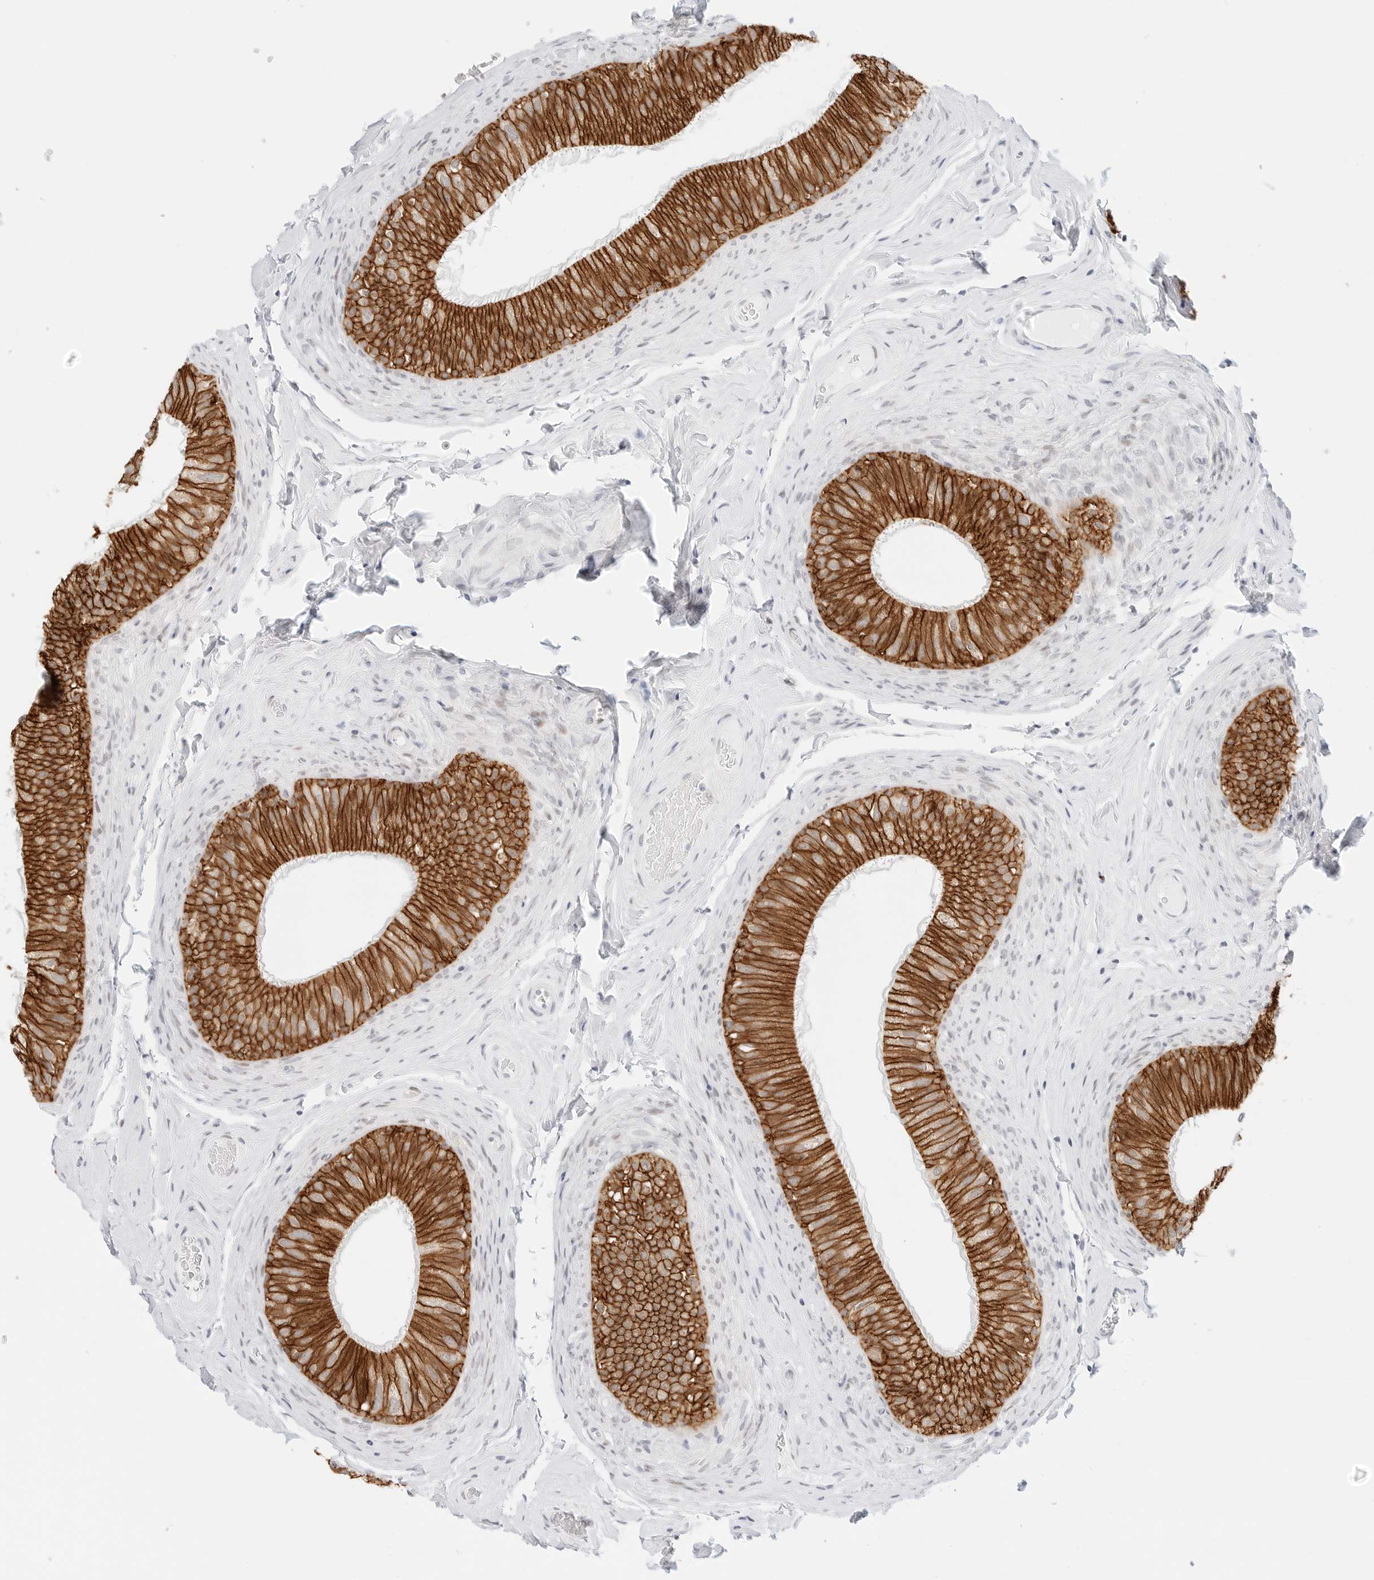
{"staining": {"intensity": "strong", "quantity": ">75%", "location": "cytoplasmic/membranous"}, "tissue": "epididymis", "cell_type": "Glandular cells", "image_type": "normal", "snomed": [{"axis": "morphology", "description": "Normal tissue, NOS"}, {"axis": "topography", "description": "Epididymis"}], "caption": "DAB immunohistochemical staining of benign human epididymis demonstrates strong cytoplasmic/membranous protein staining in about >75% of glandular cells.", "gene": "CDH1", "patient": {"sex": "male", "age": 49}}